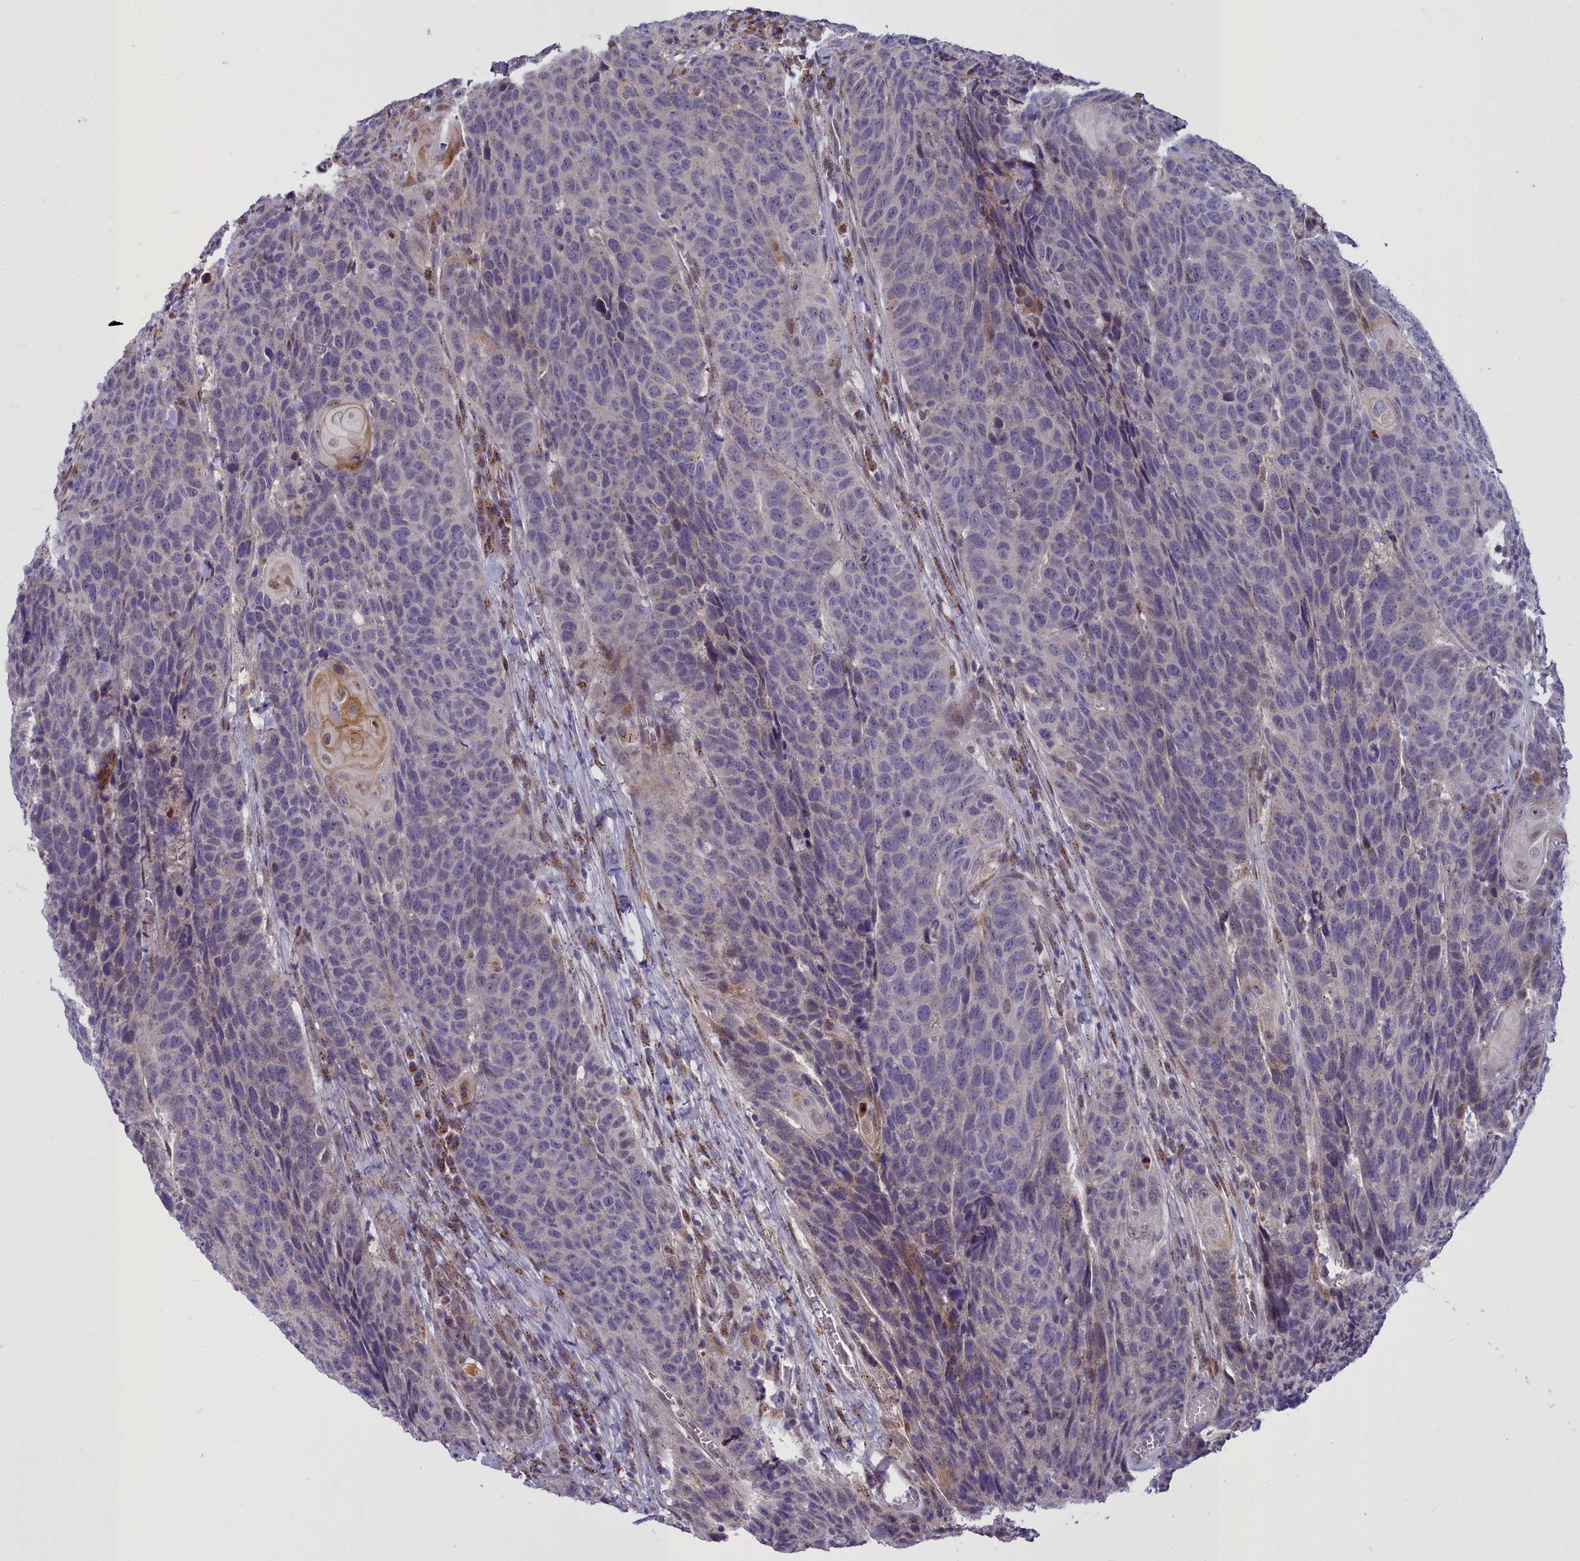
{"staining": {"intensity": "negative", "quantity": "none", "location": "none"}, "tissue": "head and neck cancer", "cell_type": "Tumor cells", "image_type": "cancer", "snomed": [{"axis": "morphology", "description": "Squamous cell carcinoma, NOS"}, {"axis": "topography", "description": "Head-Neck"}], "caption": "The histopathology image displays no significant positivity in tumor cells of squamous cell carcinoma (head and neck).", "gene": "WDPCP", "patient": {"sex": "male", "age": 66}}